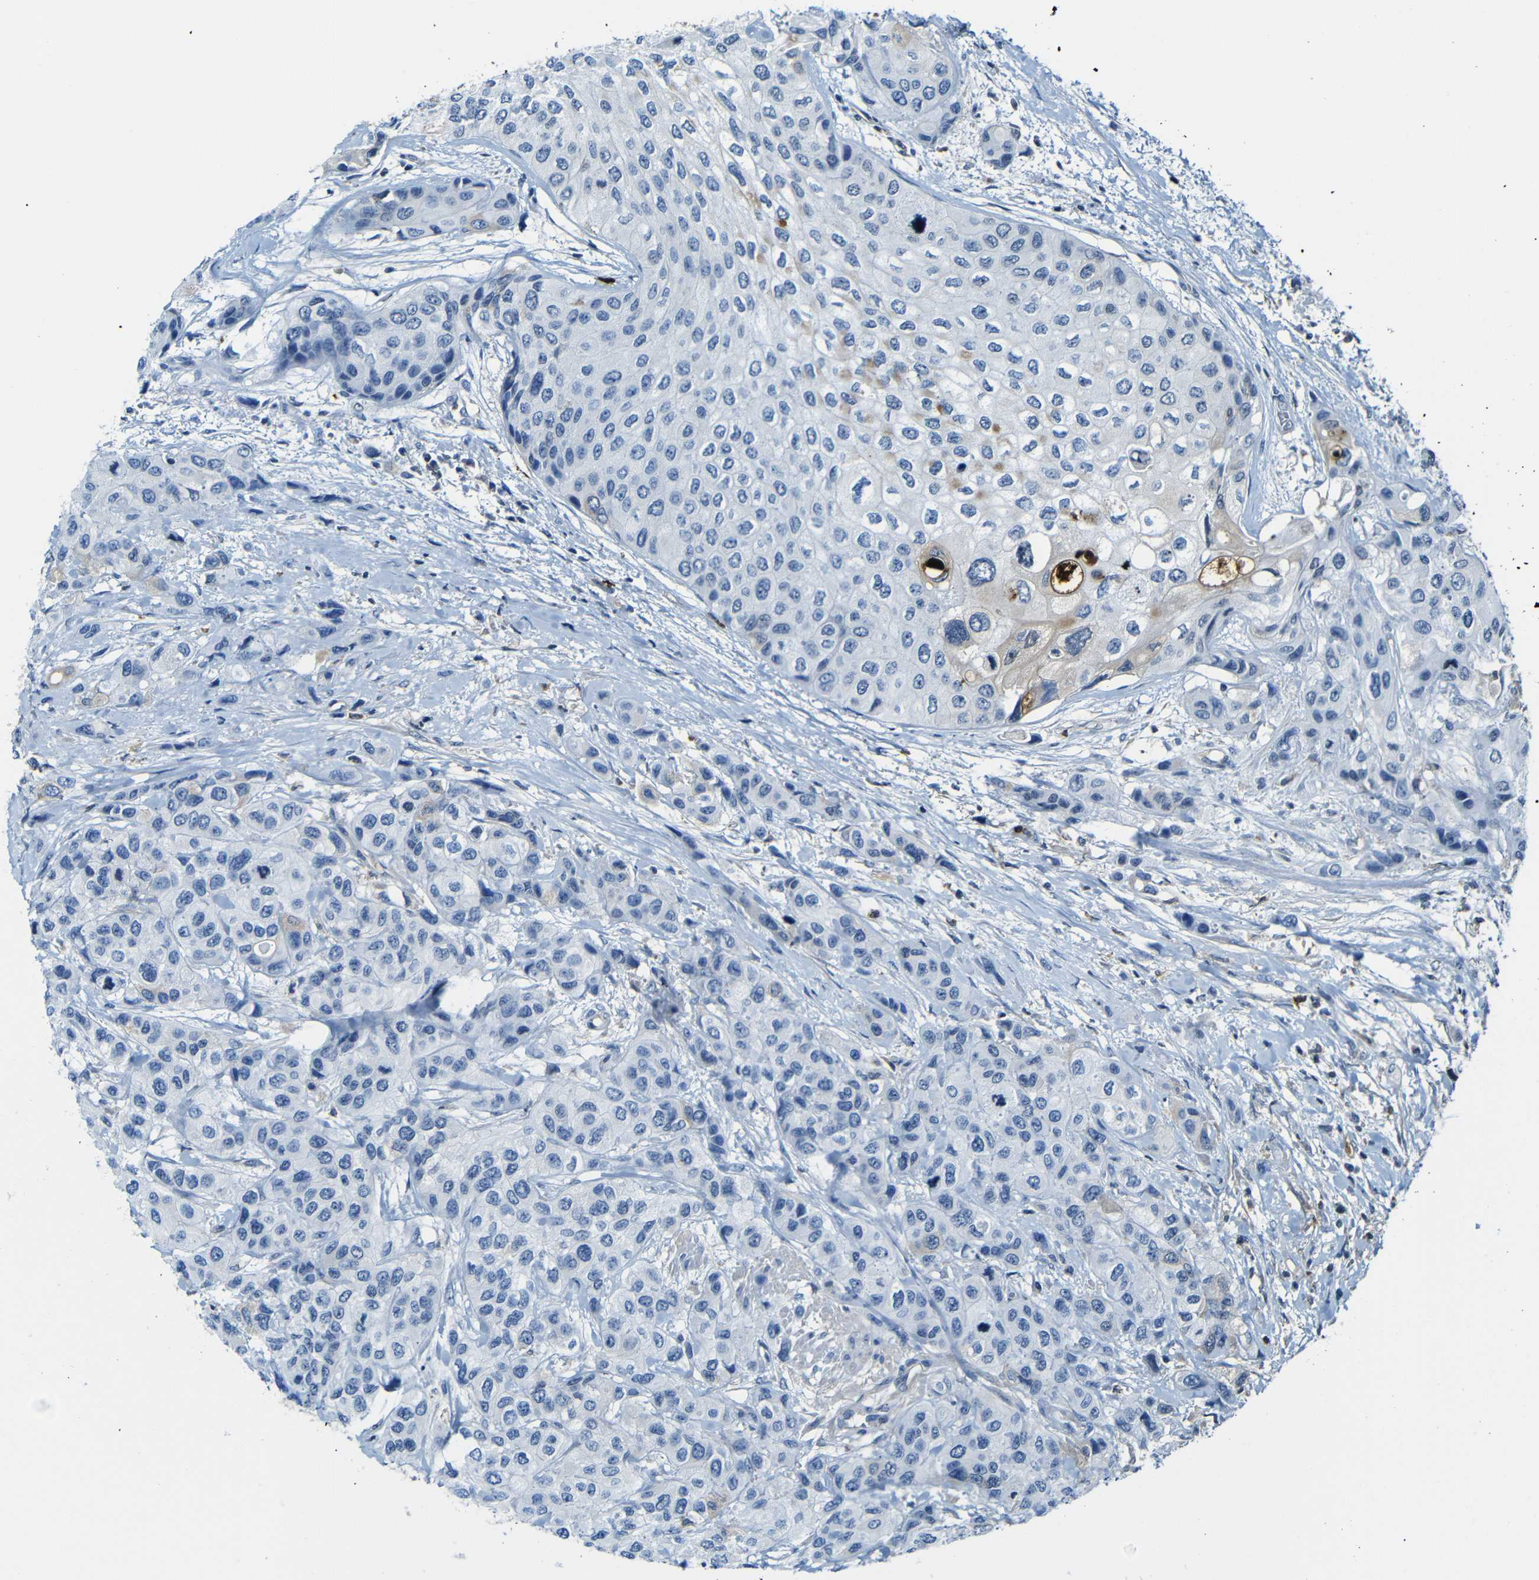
{"staining": {"intensity": "negative", "quantity": "none", "location": "none"}, "tissue": "urothelial cancer", "cell_type": "Tumor cells", "image_type": "cancer", "snomed": [{"axis": "morphology", "description": "Urothelial carcinoma, High grade"}, {"axis": "topography", "description": "Urinary bladder"}], "caption": "A histopathology image of urothelial cancer stained for a protein exhibits no brown staining in tumor cells.", "gene": "SERPINA1", "patient": {"sex": "female", "age": 56}}